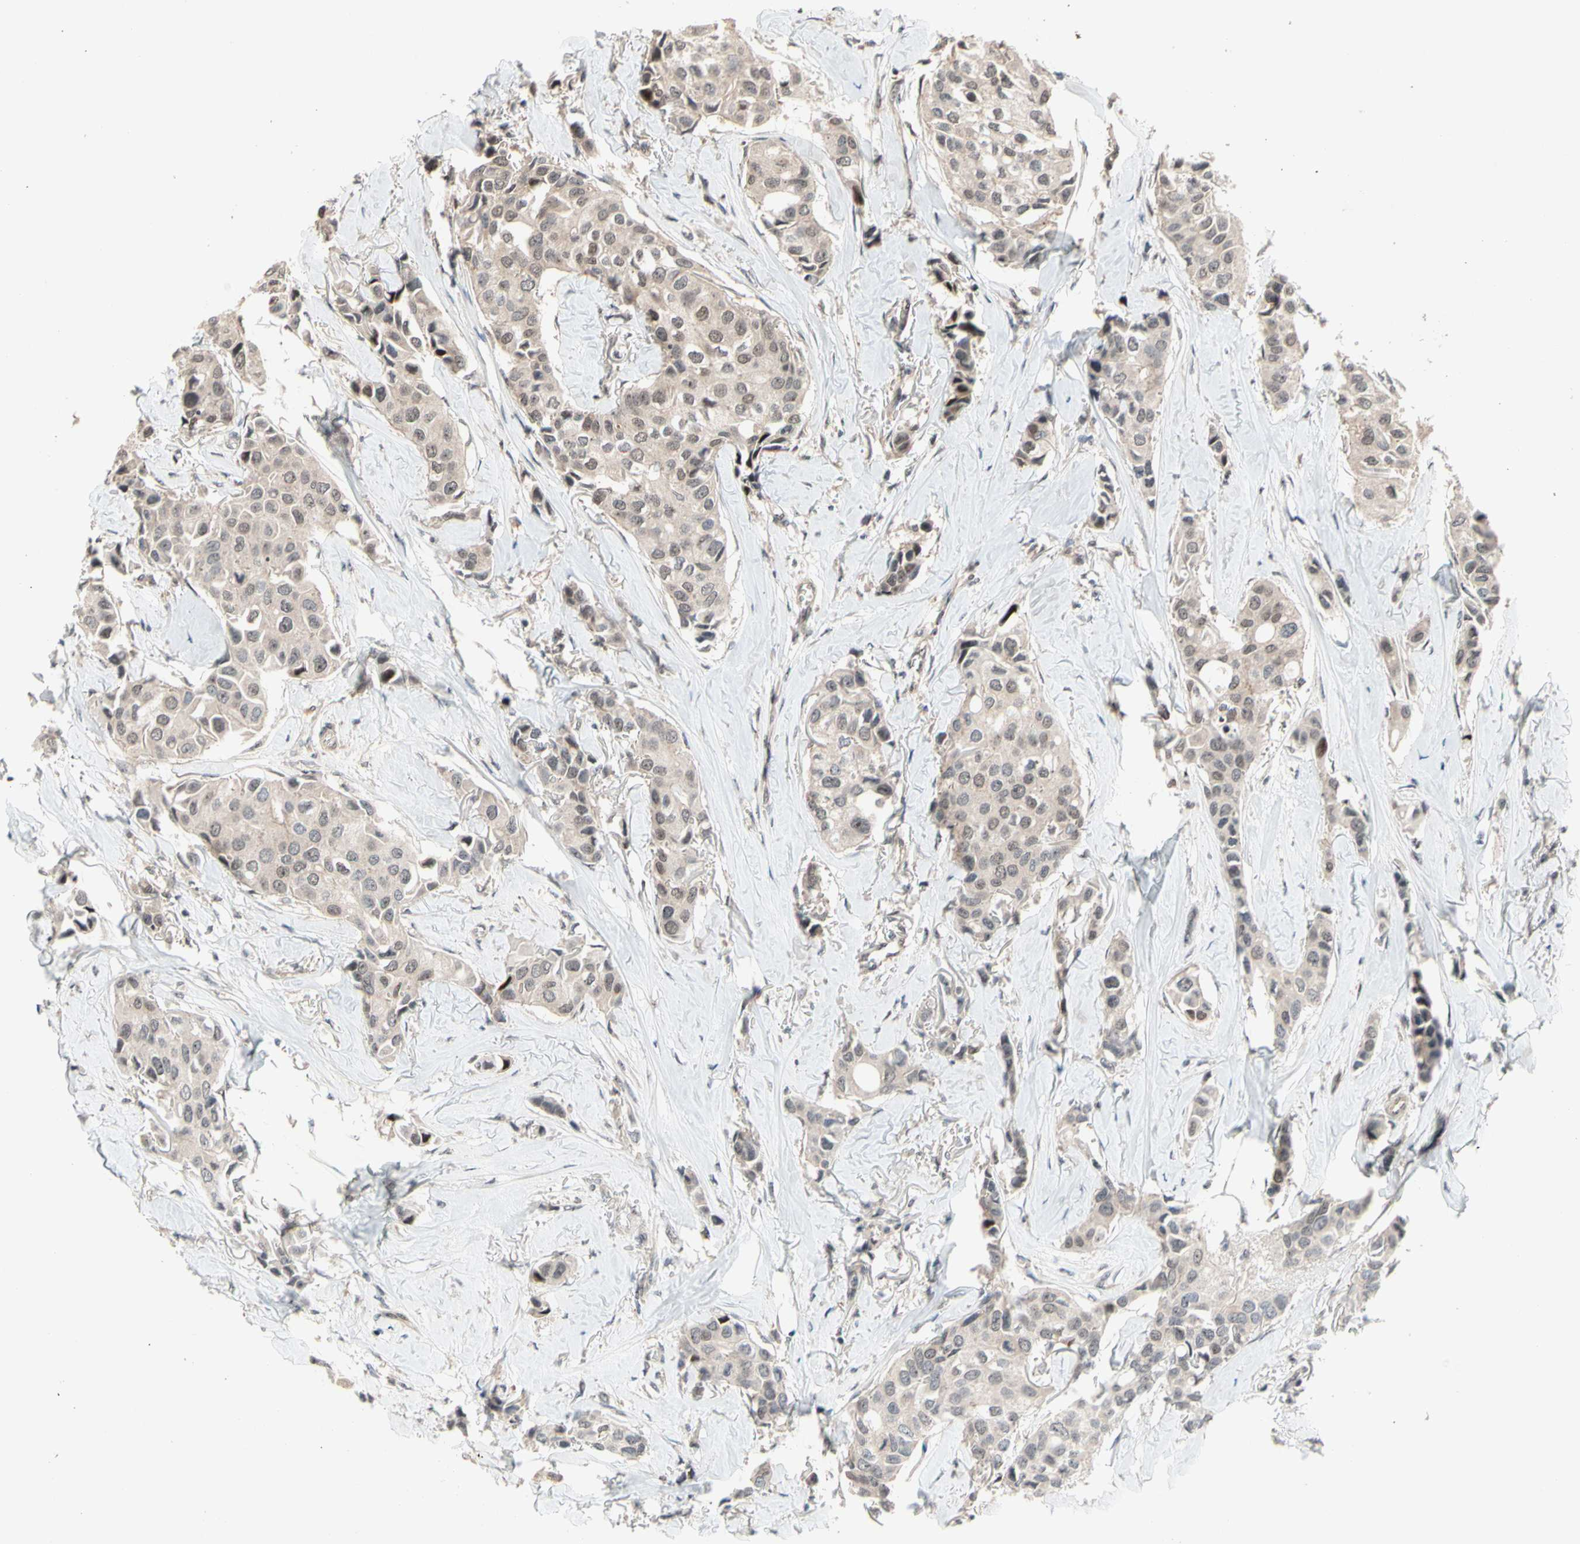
{"staining": {"intensity": "weak", "quantity": ">75%", "location": "cytoplasmic/membranous"}, "tissue": "breast cancer", "cell_type": "Tumor cells", "image_type": "cancer", "snomed": [{"axis": "morphology", "description": "Duct carcinoma"}, {"axis": "topography", "description": "Breast"}], "caption": "Intraductal carcinoma (breast) was stained to show a protein in brown. There is low levels of weak cytoplasmic/membranous expression in approximately >75% of tumor cells. (DAB (3,3'-diaminobenzidine) IHC with brightfield microscopy, high magnification).", "gene": "NGEF", "patient": {"sex": "female", "age": 80}}